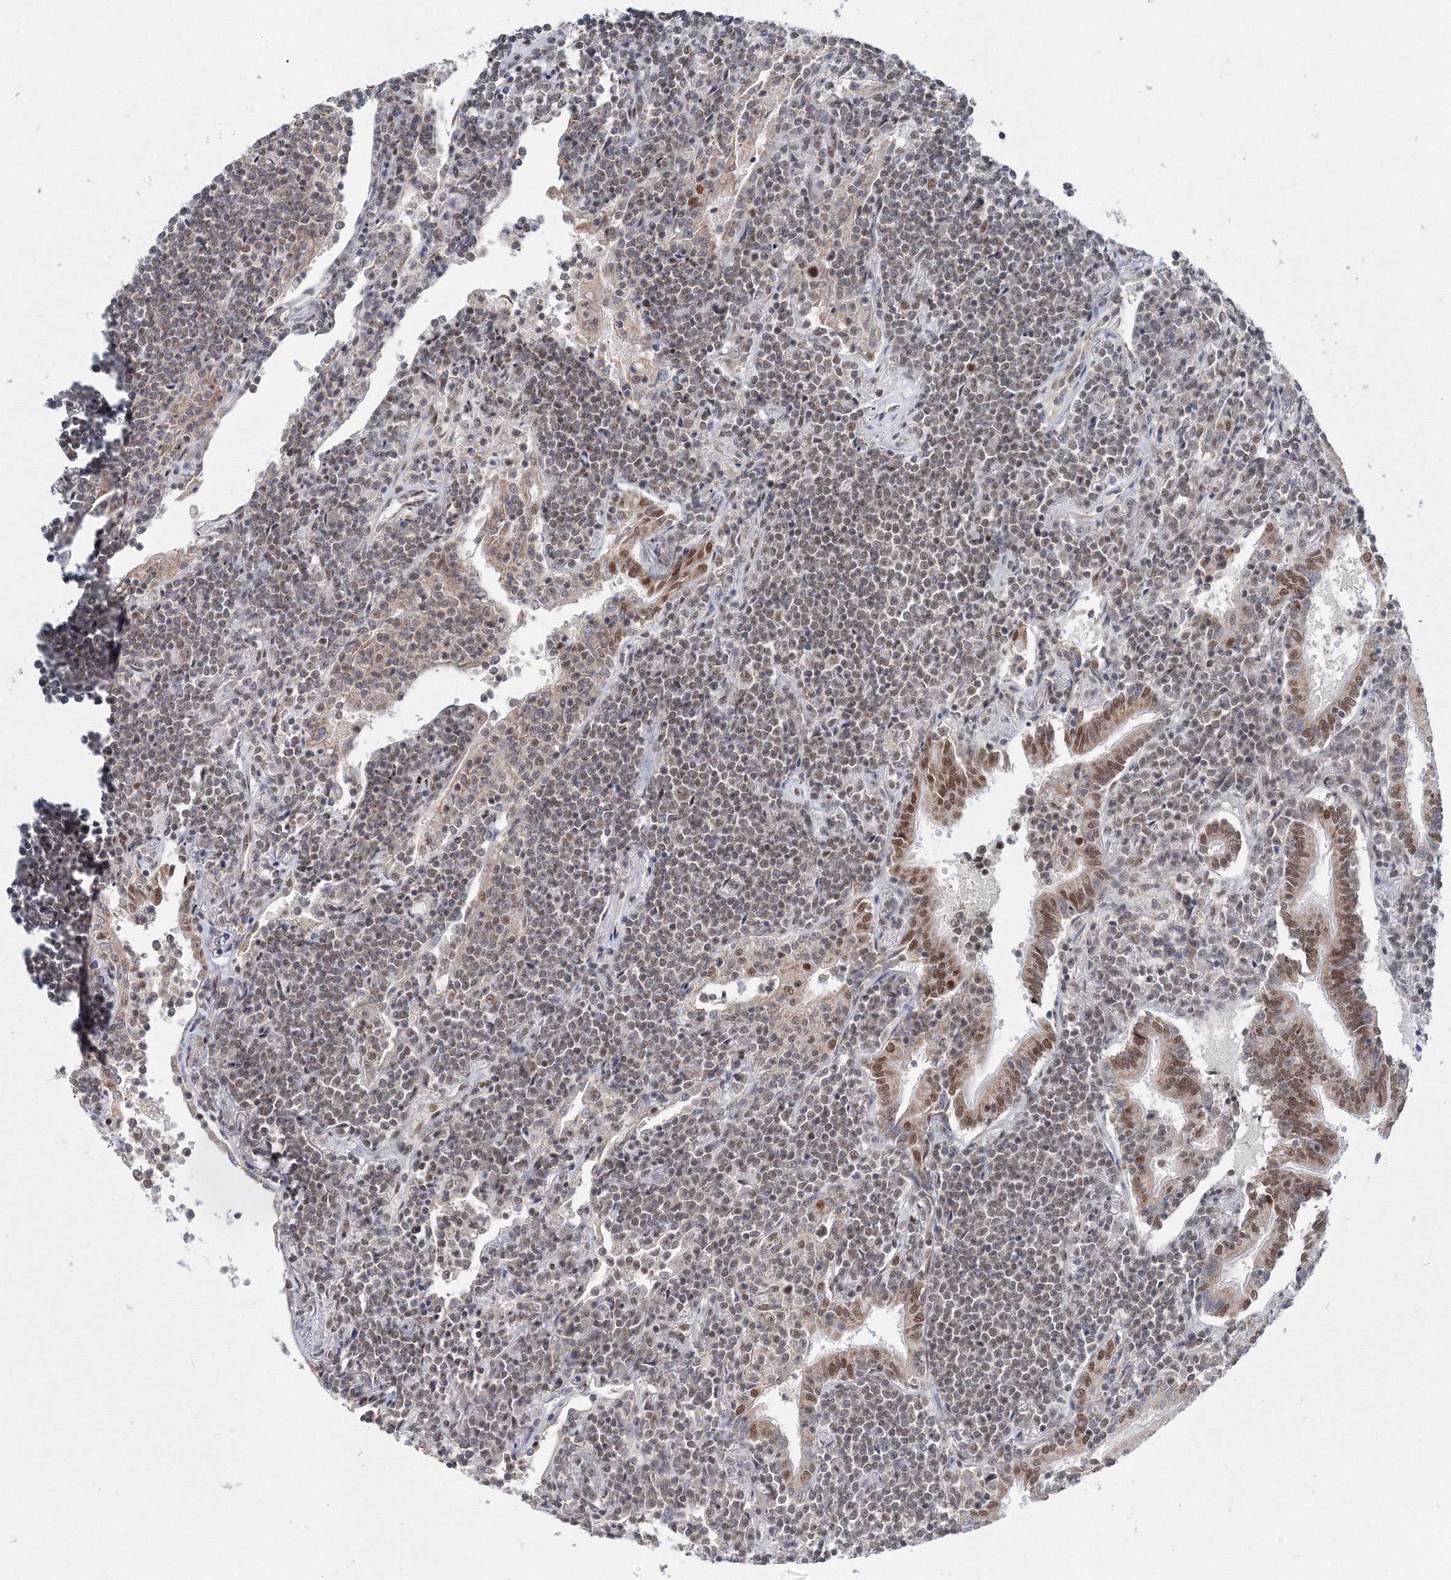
{"staining": {"intensity": "weak", "quantity": "25%-75%", "location": "nuclear"}, "tissue": "lymphoma", "cell_type": "Tumor cells", "image_type": "cancer", "snomed": [{"axis": "morphology", "description": "Malignant lymphoma, non-Hodgkin's type, Low grade"}, {"axis": "topography", "description": "Lung"}], "caption": "A low amount of weak nuclear staining is appreciated in about 25%-75% of tumor cells in low-grade malignant lymphoma, non-Hodgkin's type tissue.", "gene": "SF3B6", "patient": {"sex": "female", "age": 71}}